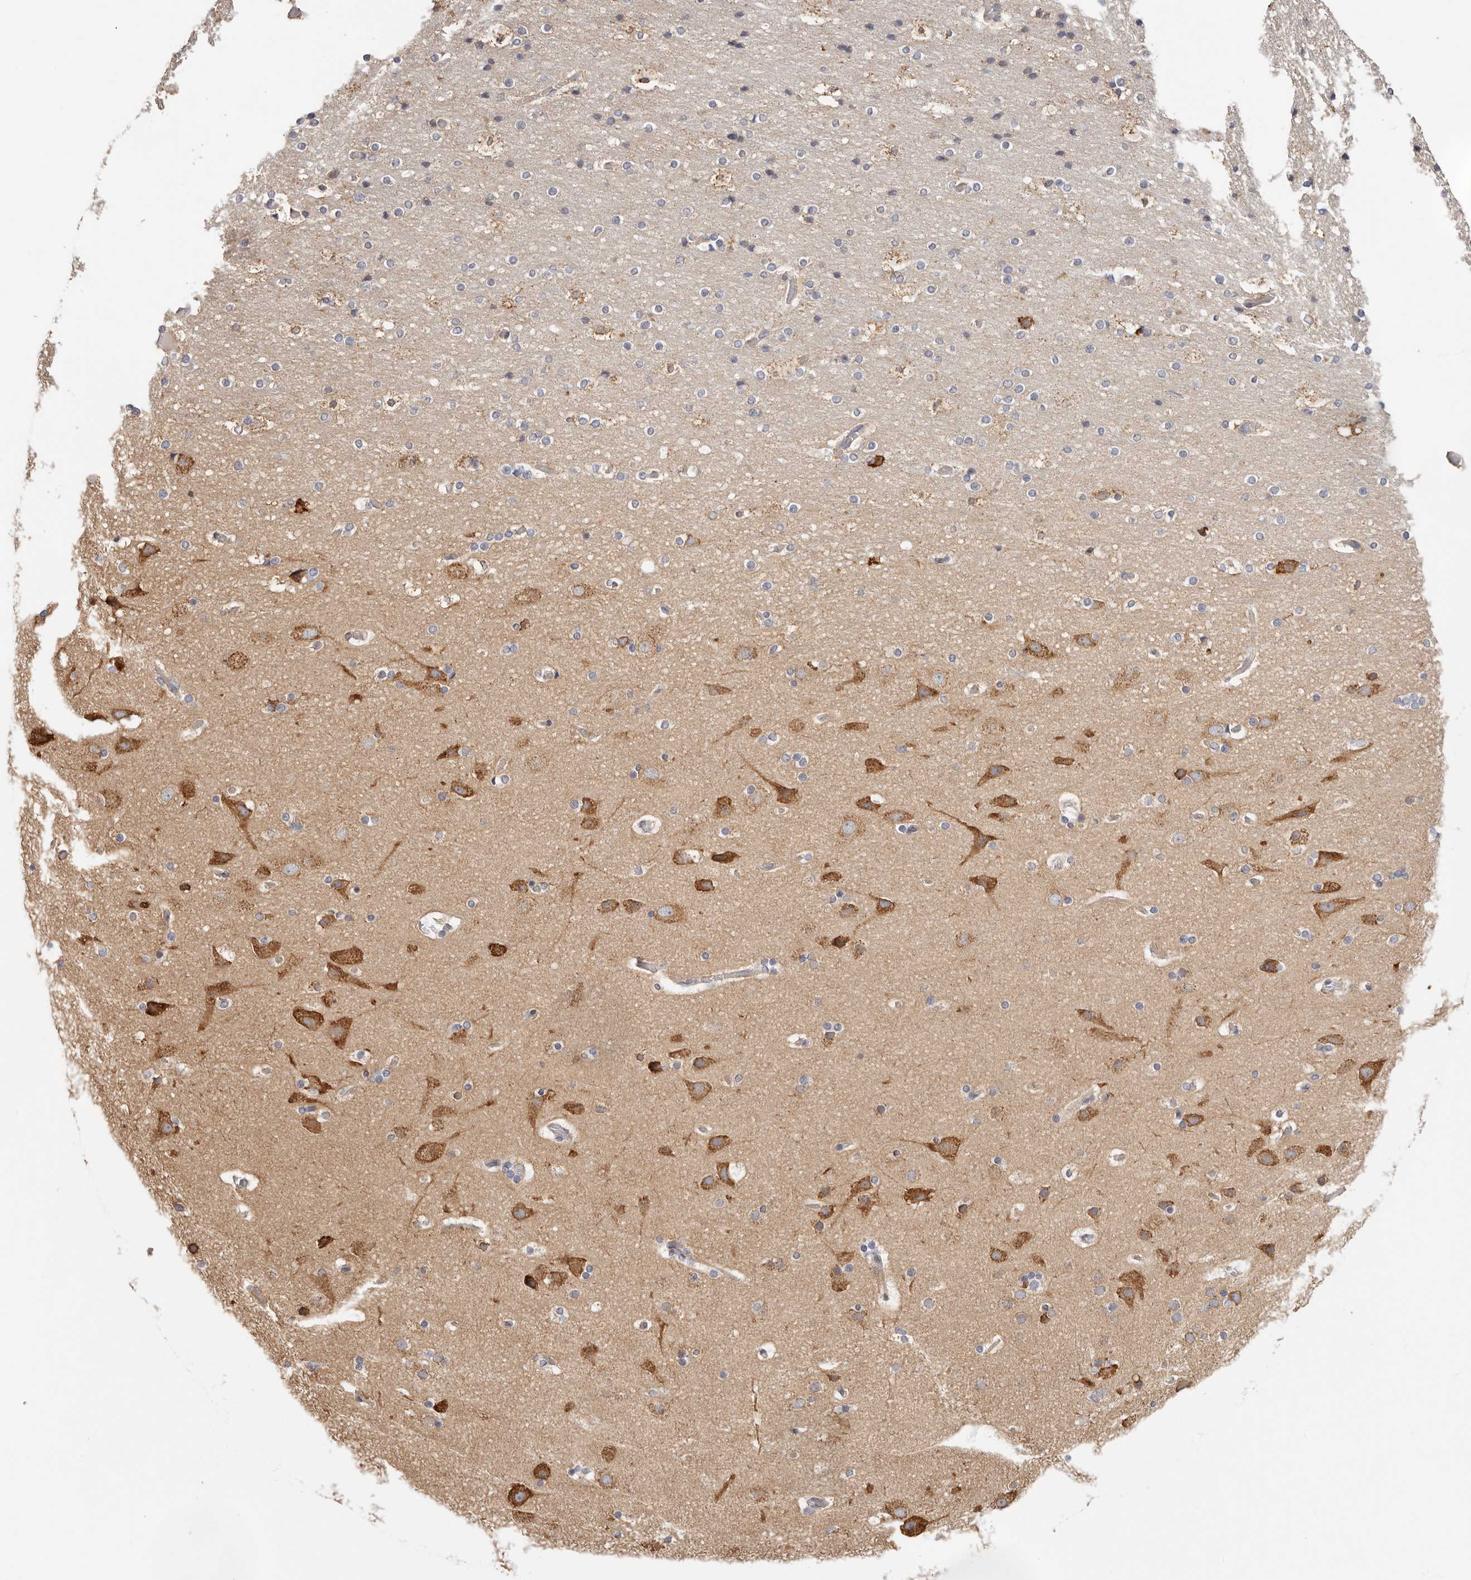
{"staining": {"intensity": "negative", "quantity": "none", "location": "none"}, "tissue": "cerebral cortex", "cell_type": "Endothelial cells", "image_type": "normal", "snomed": [{"axis": "morphology", "description": "Normal tissue, NOS"}, {"axis": "topography", "description": "Cerebral cortex"}], "caption": "This is an immunohistochemistry histopathology image of benign human cerebral cortex. There is no staining in endothelial cells.", "gene": "AFDN", "patient": {"sex": "male", "age": 57}}